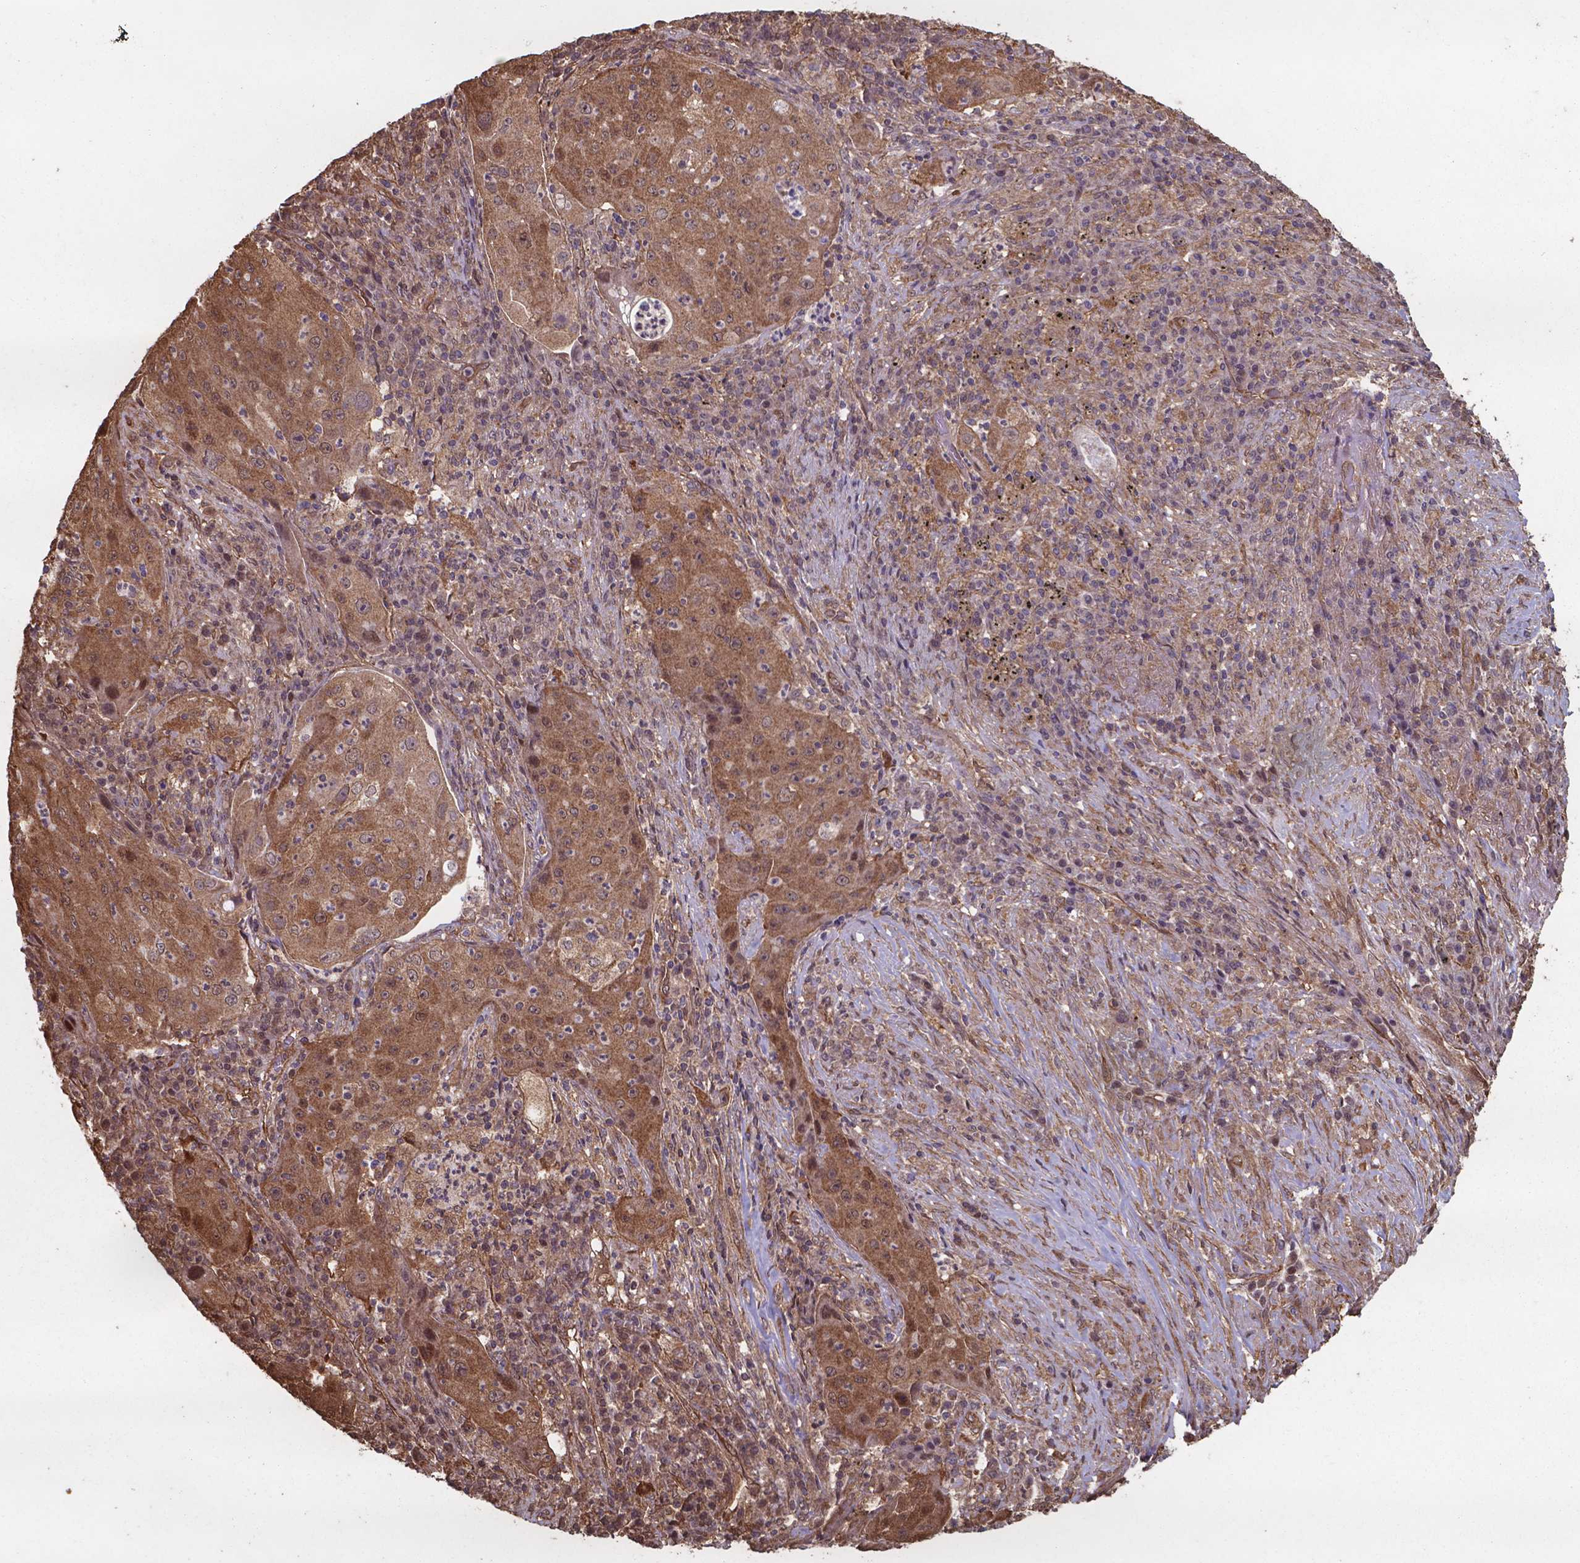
{"staining": {"intensity": "moderate", "quantity": ">75%", "location": "cytoplasmic/membranous,nuclear"}, "tissue": "lung cancer", "cell_type": "Tumor cells", "image_type": "cancer", "snomed": [{"axis": "morphology", "description": "Squamous cell carcinoma, NOS"}, {"axis": "topography", "description": "Lung"}], "caption": "Lung cancer (squamous cell carcinoma) tissue exhibits moderate cytoplasmic/membranous and nuclear positivity in about >75% of tumor cells", "gene": "CHP2", "patient": {"sex": "female", "age": 59}}